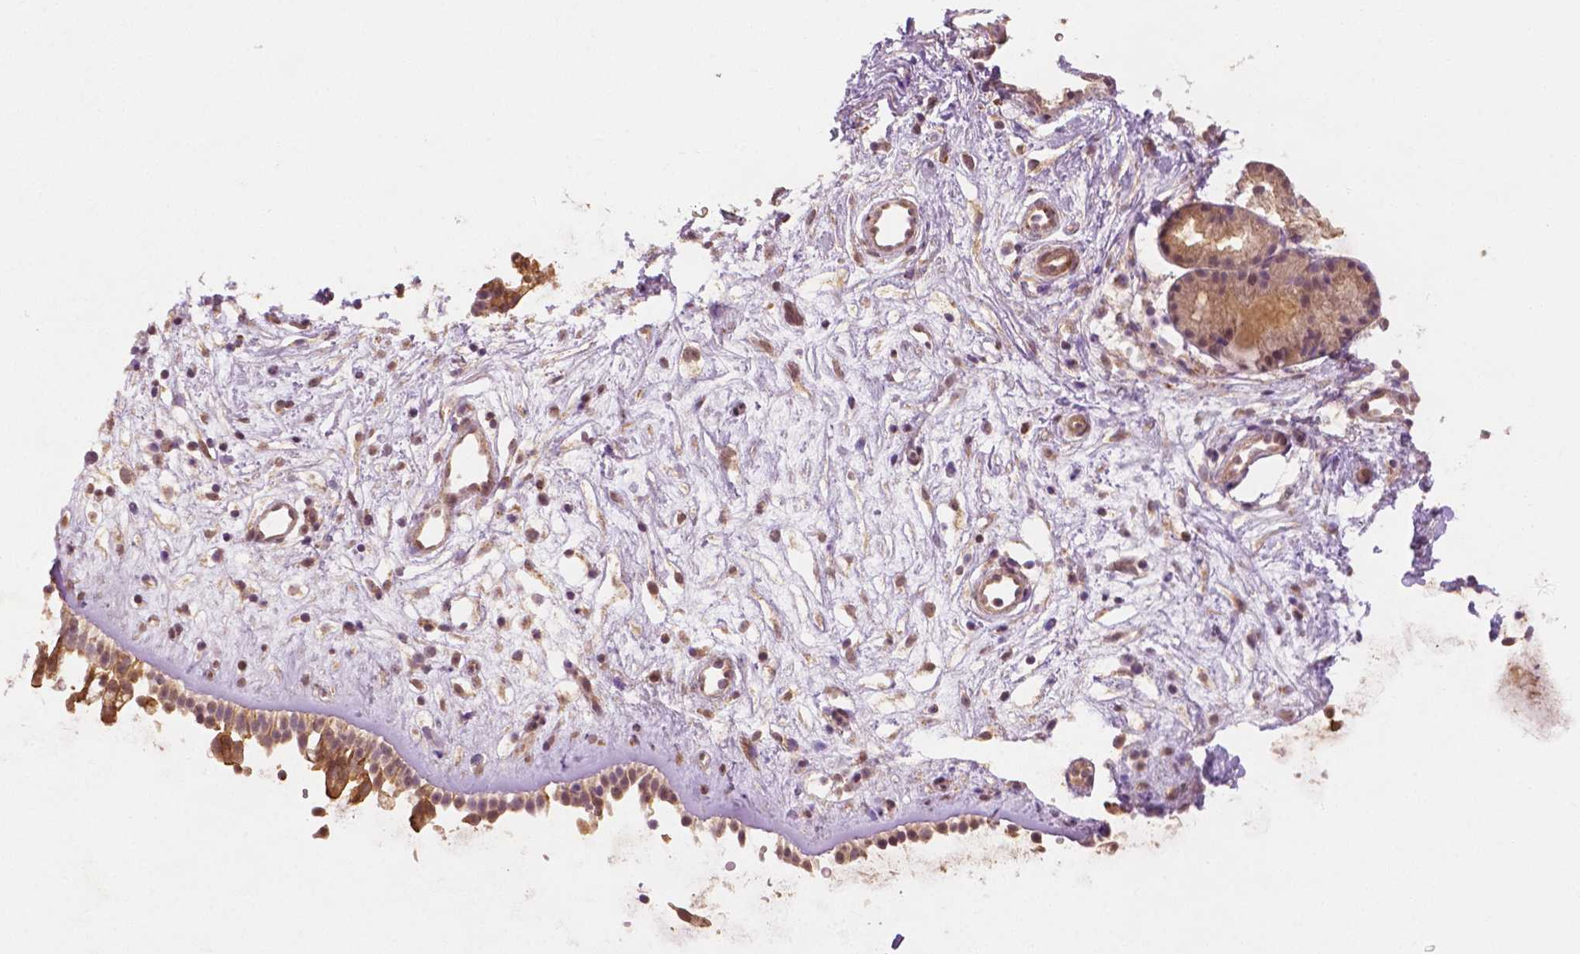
{"staining": {"intensity": "strong", "quantity": "25%-75%", "location": "cytoplasmic/membranous"}, "tissue": "nasopharynx", "cell_type": "Respiratory epithelial cells", "image_type": "normal", "snomed": [{"axis": "morphology", "description": "Normal tissue, NOS"}, {"axis": "topography", "description": "Nasopharynx"}], "caption": "Respiratory epithelial cells show strong cytoplasmic/membranous expression in about 25%-75% of cells in unremarkable nasopharynx.", "gene": "CLBA1", "patient": {"sex": "male", "age": 32}}